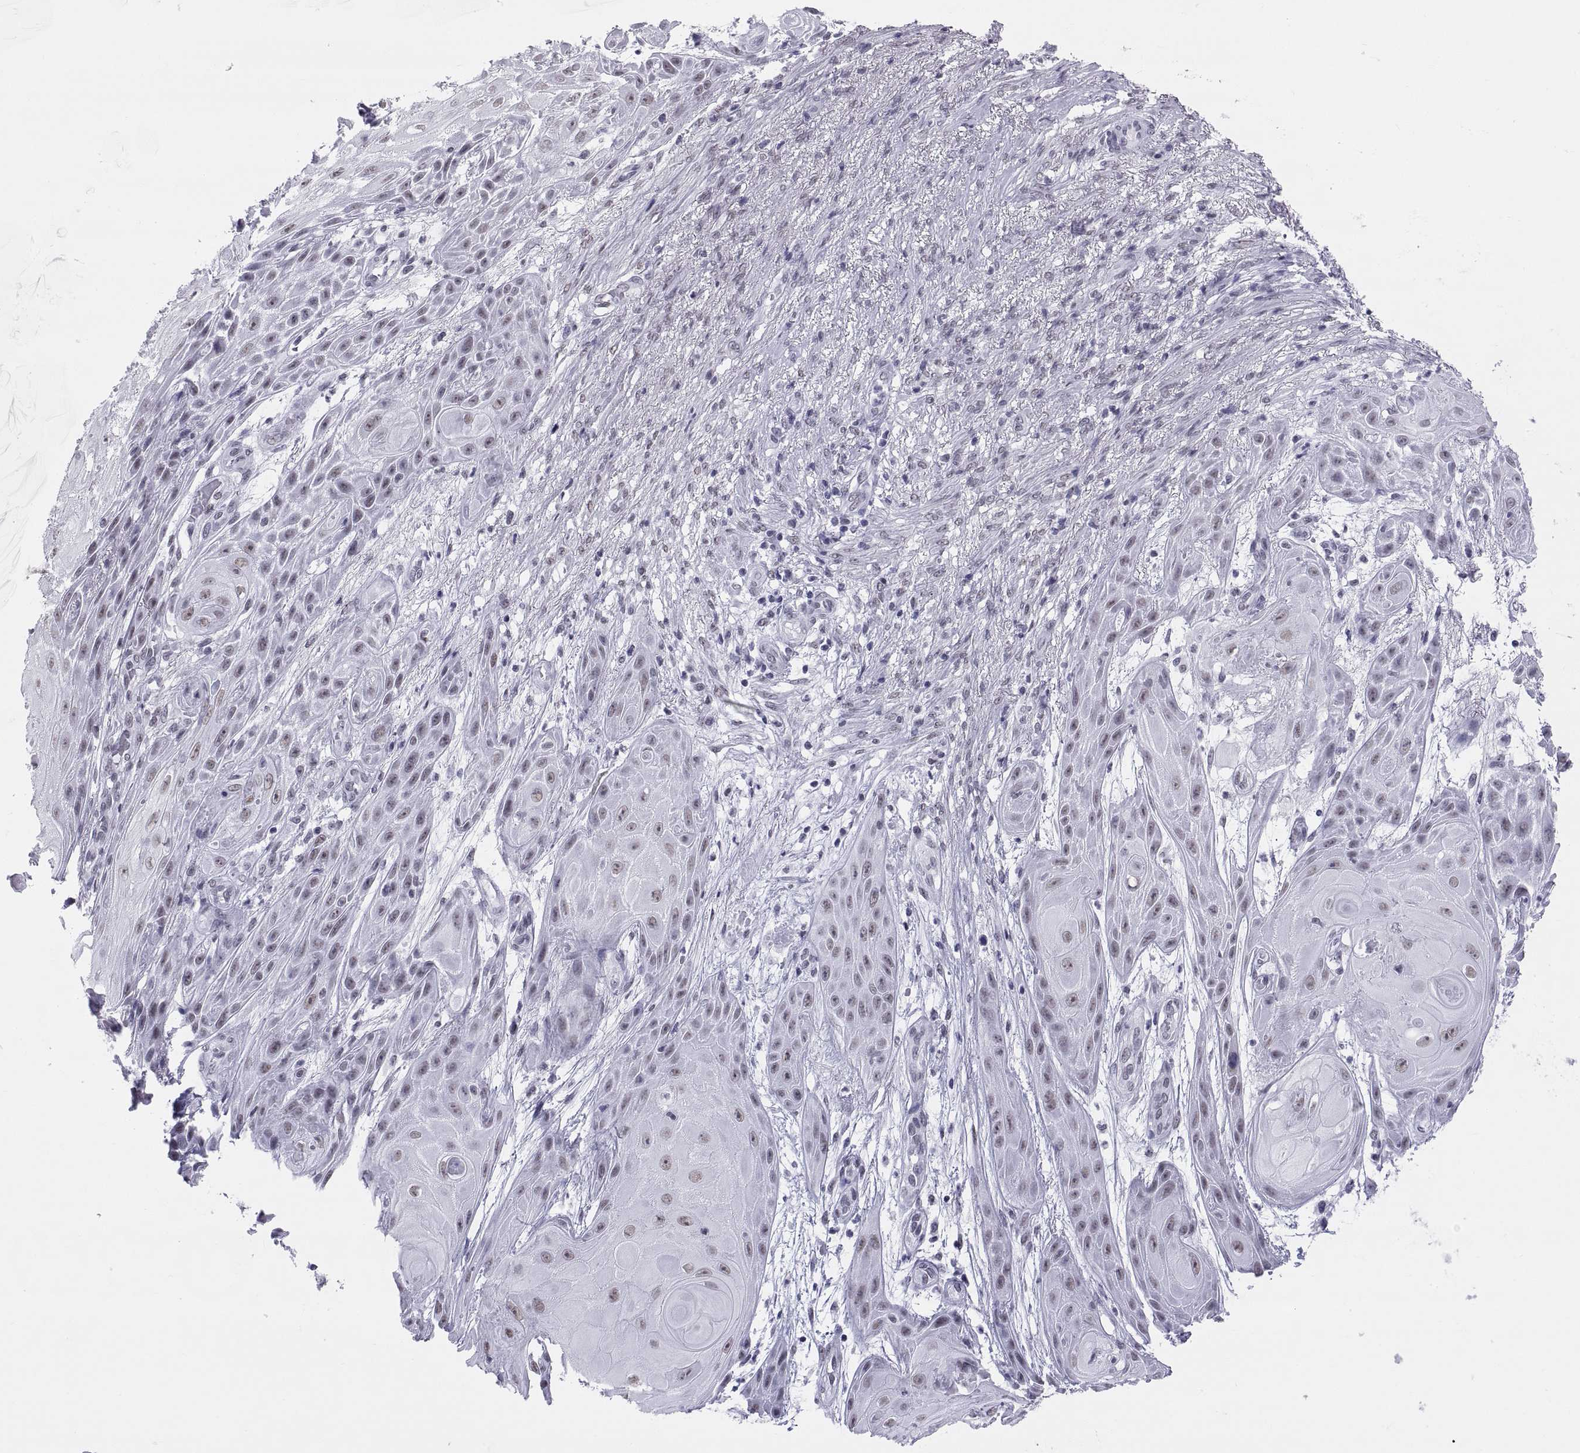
{"staining": {"intensity": "weak", "quantity": "25%-75%", "location": "nuclear"}, "tissue": "skin cancer", "cell_type": "Tumor cells", "image_type": "cancer", "snomed": [{"axis": "morphology", "description": "Squamous cell carcinoma, NOS"}, {"axis": "topography", "description": "Skin"}], "caption": "Skin cancer stained for a protein shows weak nuclear positivity in tumor cells.", "gene": "NEUROD6", "patient": {"sex": "male", "age": 62}}